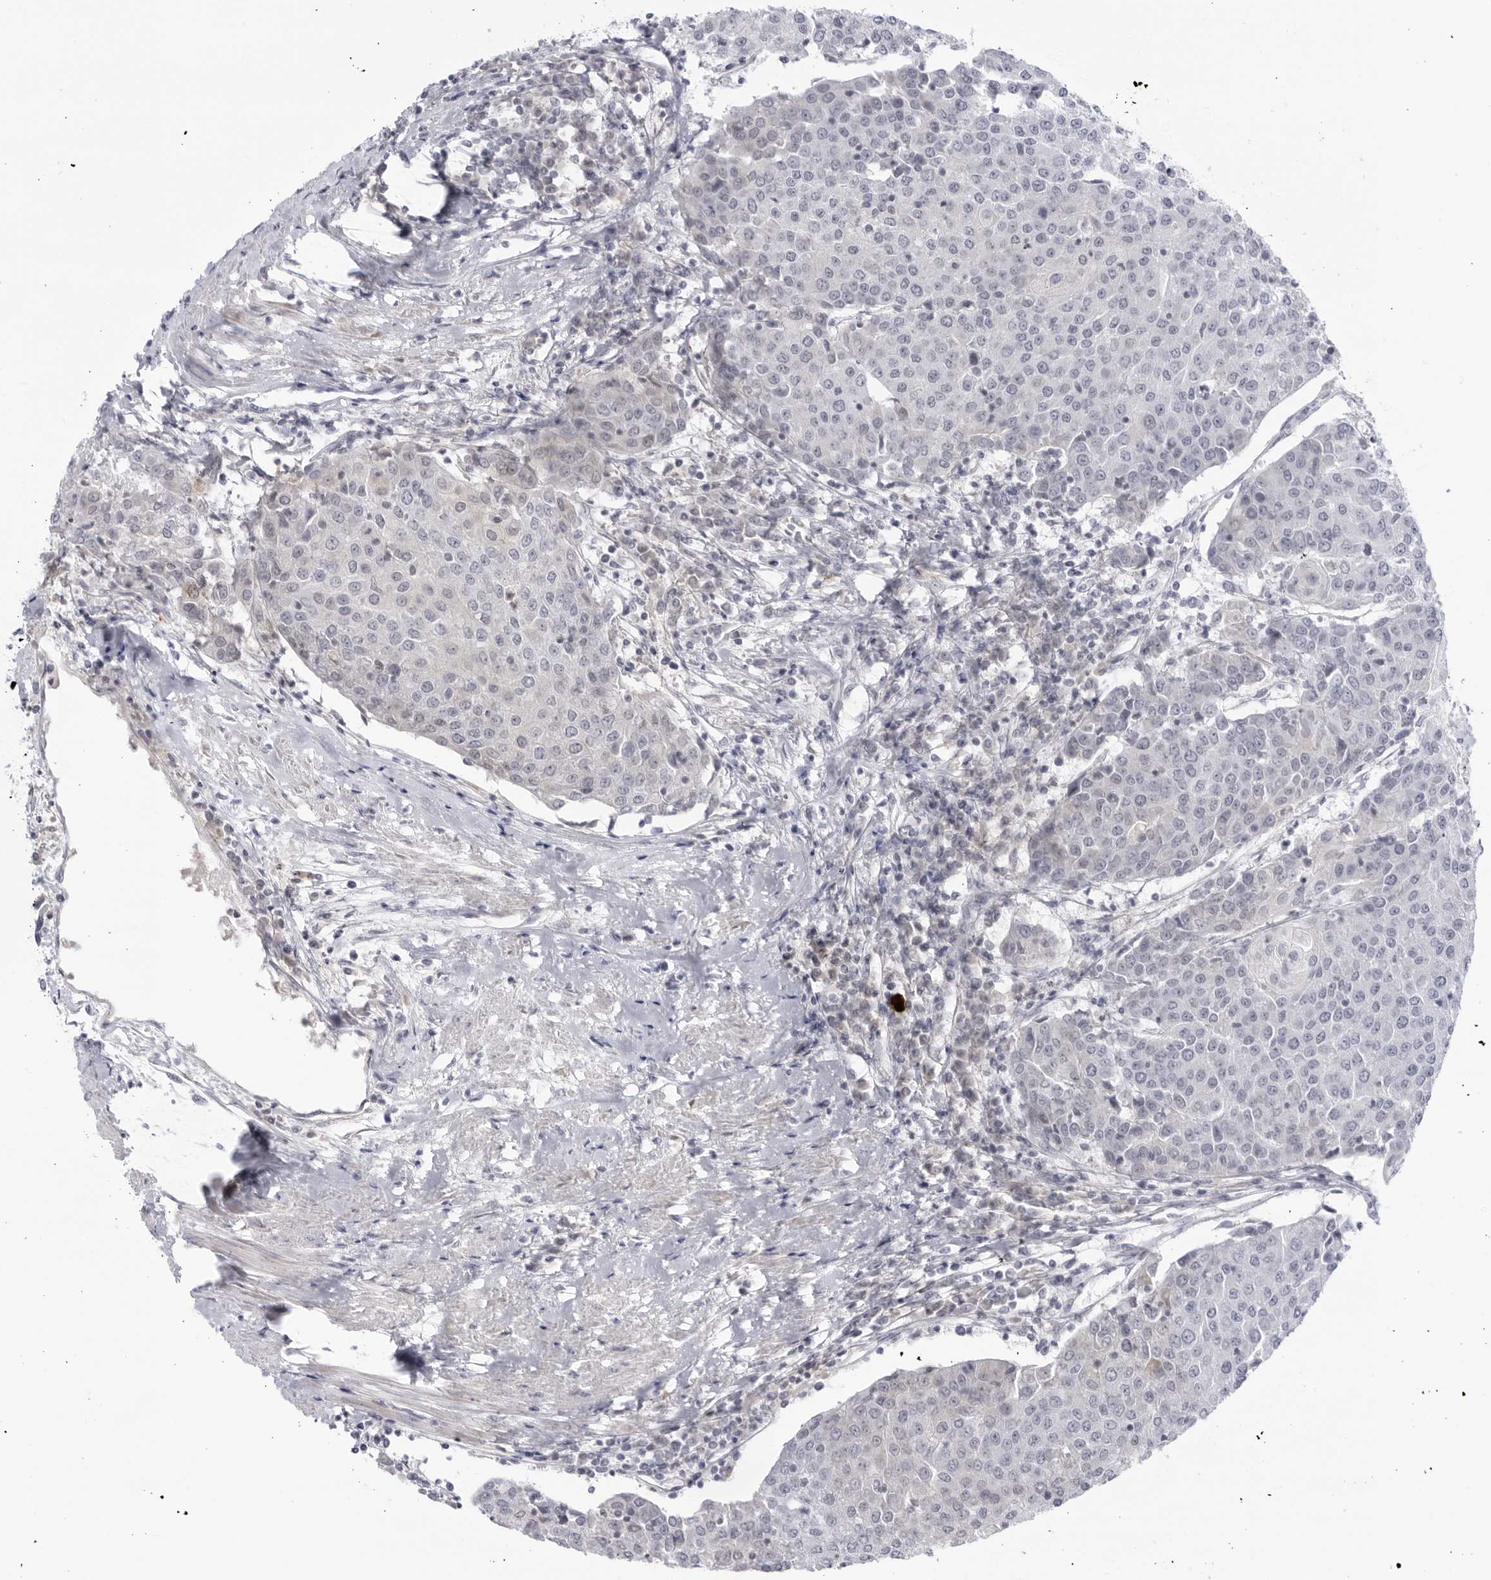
{"staining": {"intensity": "negative", "quantity": "none", "location": "none"}, "tissue": "urothelial cancer", "cell_type": "Tumor cells", "image_type": "cancer", "snomed": [{"axis": "morphology", "description": "Urothelial carcinoma, High grade"}, {"axis": "topography", "description": "Urinary bladder"}], "caption": "Protein analysis of urothelial cancer demonstrates no significant expression in tumor cells. Brightfield microscopy of immunohistochemistry stained with DAB (brown) and hematoxylin (blue), captured at high magnification.", "gene": "CNBD1", "patient": {"sex": "female", "age": 85}}